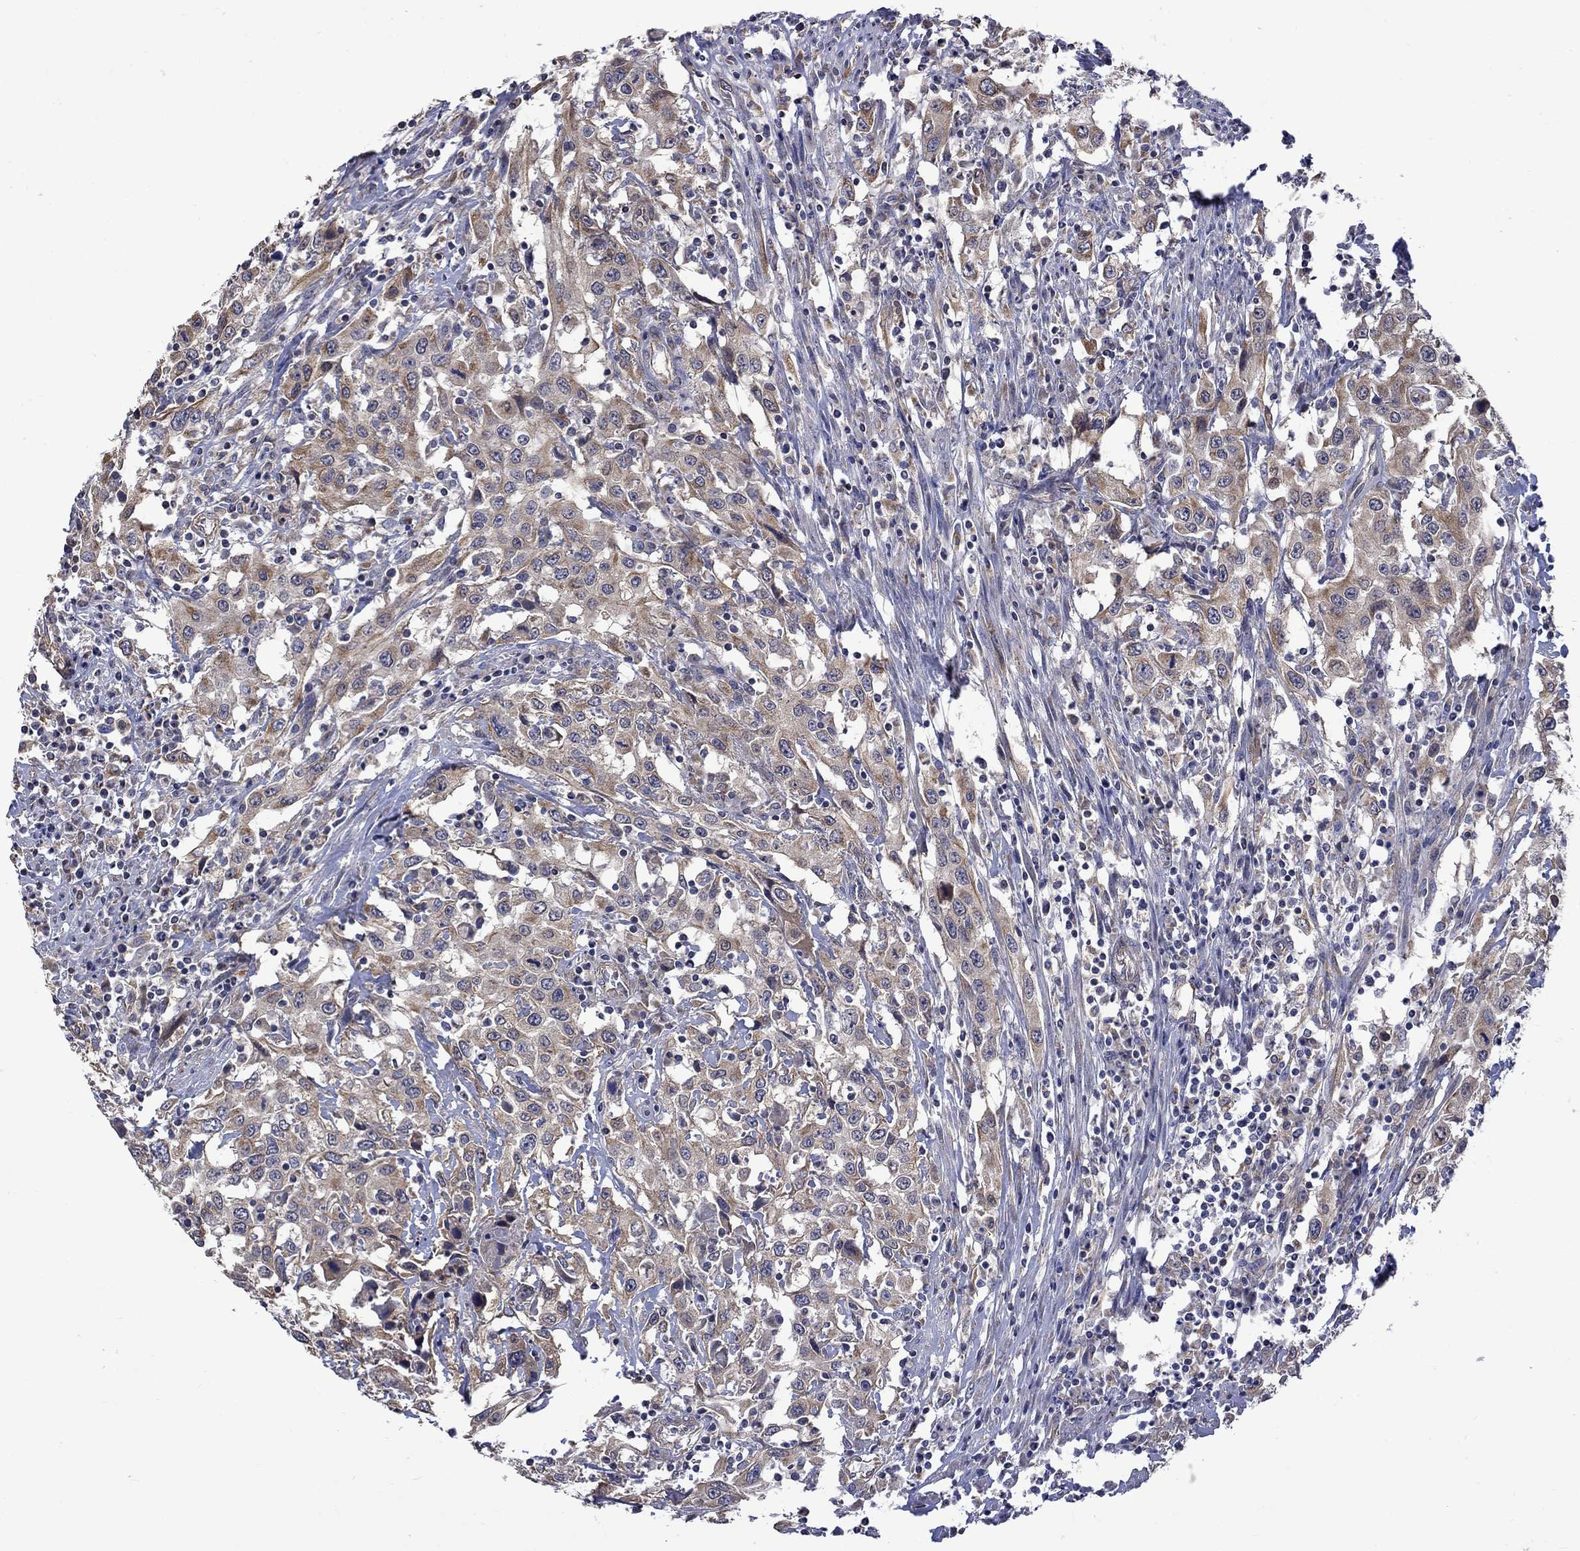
{"staining": {"intensity": "moderate", "quantity": "25%-75%", "location": "cytoplasmic/membranous"}, "tissue": "urothelial cancer", "cell_type": "Tumor cells", "image_type": "cancer", "snomed": [{"axis": "morphology", "description": "Urothelial carcinoma, High grade"}, {"axis": "topography", "description": "Urinary bladder"}], "caption": "Immunohistochemical staining of high-grade urothelial carcinoma demonstrates medium levels of moderate cytoplasmic/membranous protein expression in approximately 25%-75% of tumor cells.", "gene": "CAMKK2", "patient": {"sex": "male", "age": 61}}